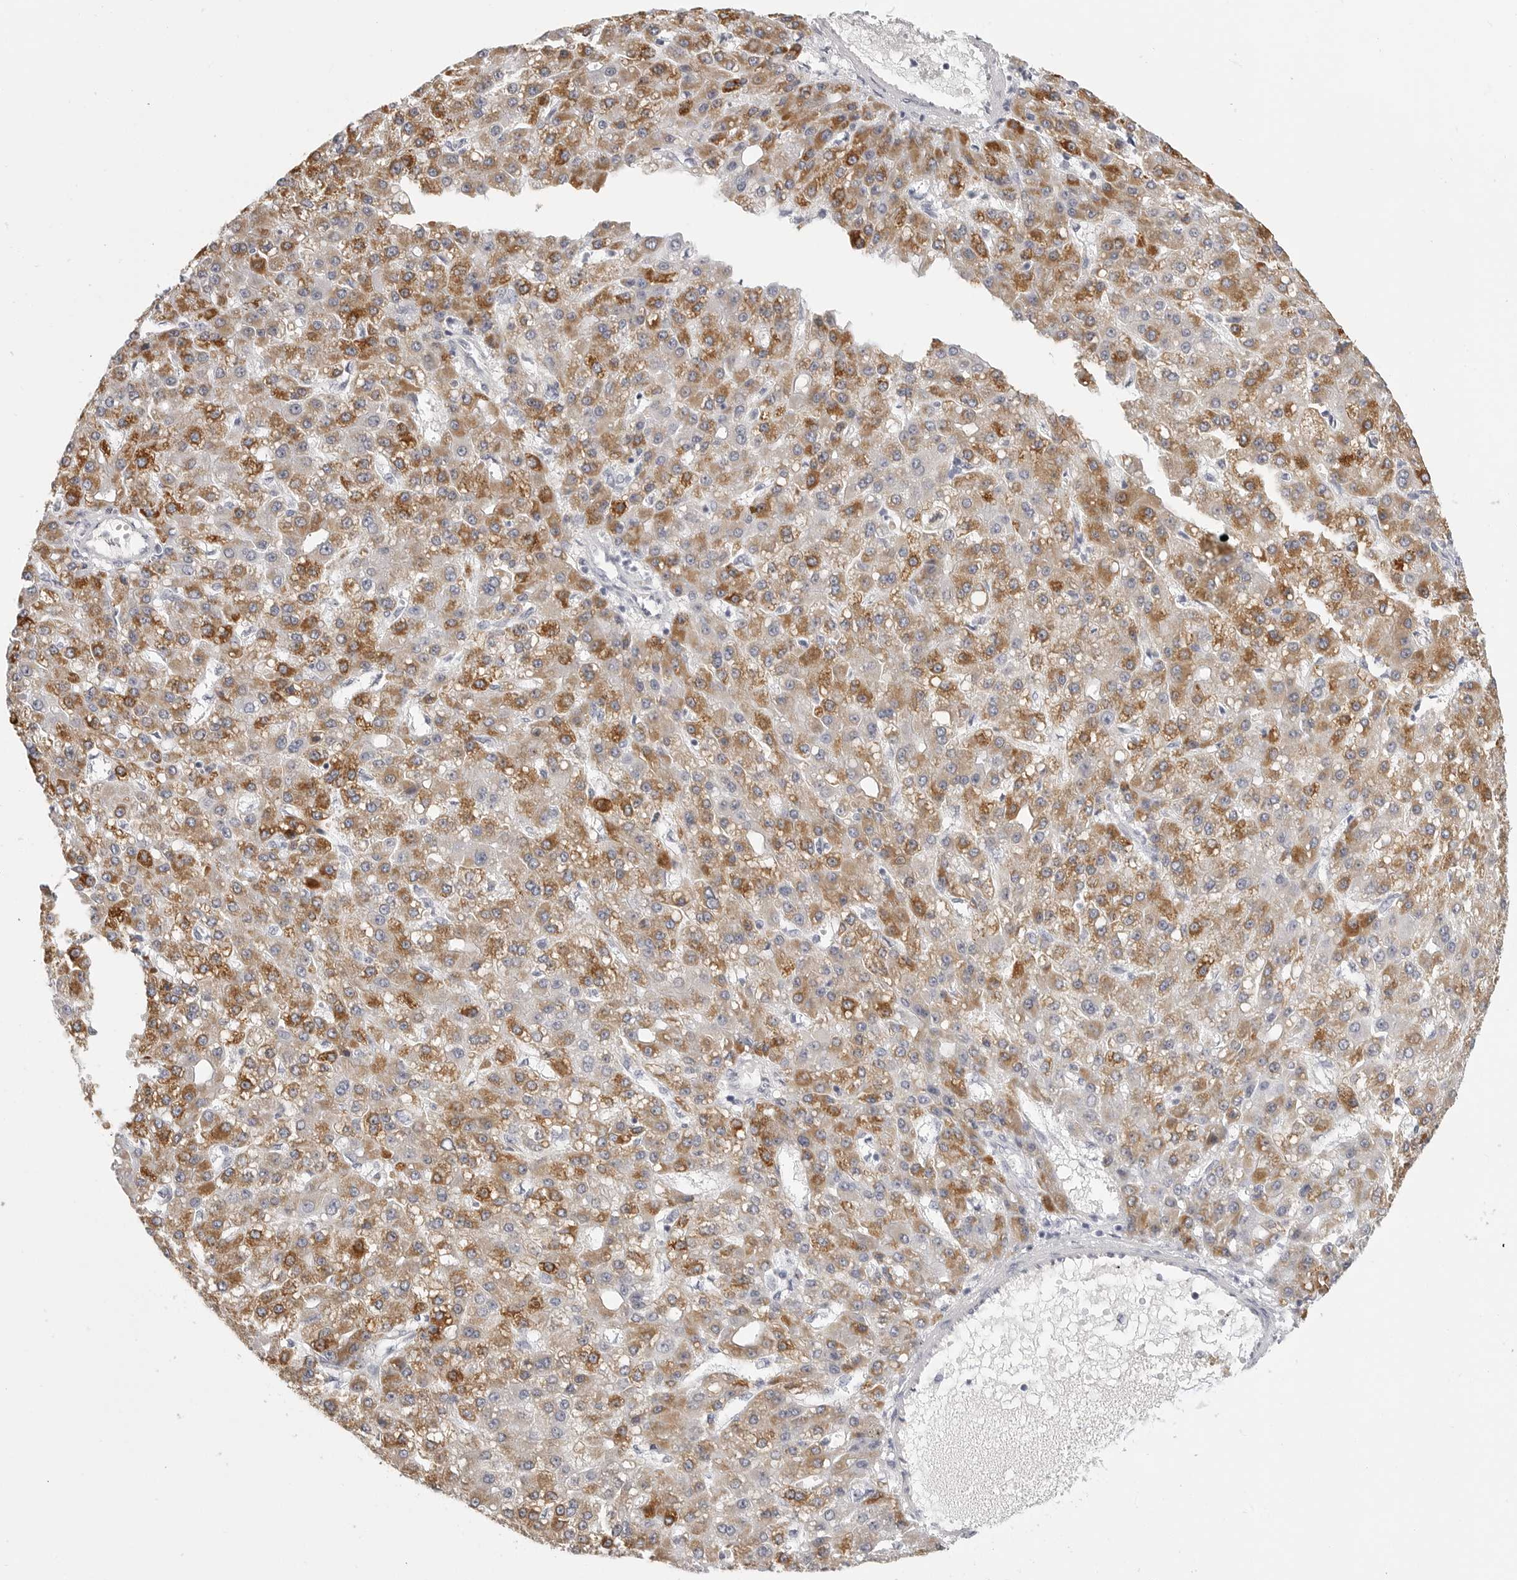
{"staining": {"intensity": "moderate", "quantity": ">75%", "location": "cytoplasmic/membranous"}, "tissue": "liver cancer", "cell_type": "Tumor cells", "image_type": "cancer", "snomed": [{"axis": "morphology", "description": "Carcinoma, Hepatocellular, NOS"}, {"axis": "topography", "description": "Liver"}], "caption": "Tumor cells show medium levels of moderate cytoplasmic/membranous staining in approximately >75% of cells in human liver cancer.", "gene": "HMGCS2", "patient": {"sex": "male", "age": 67}}